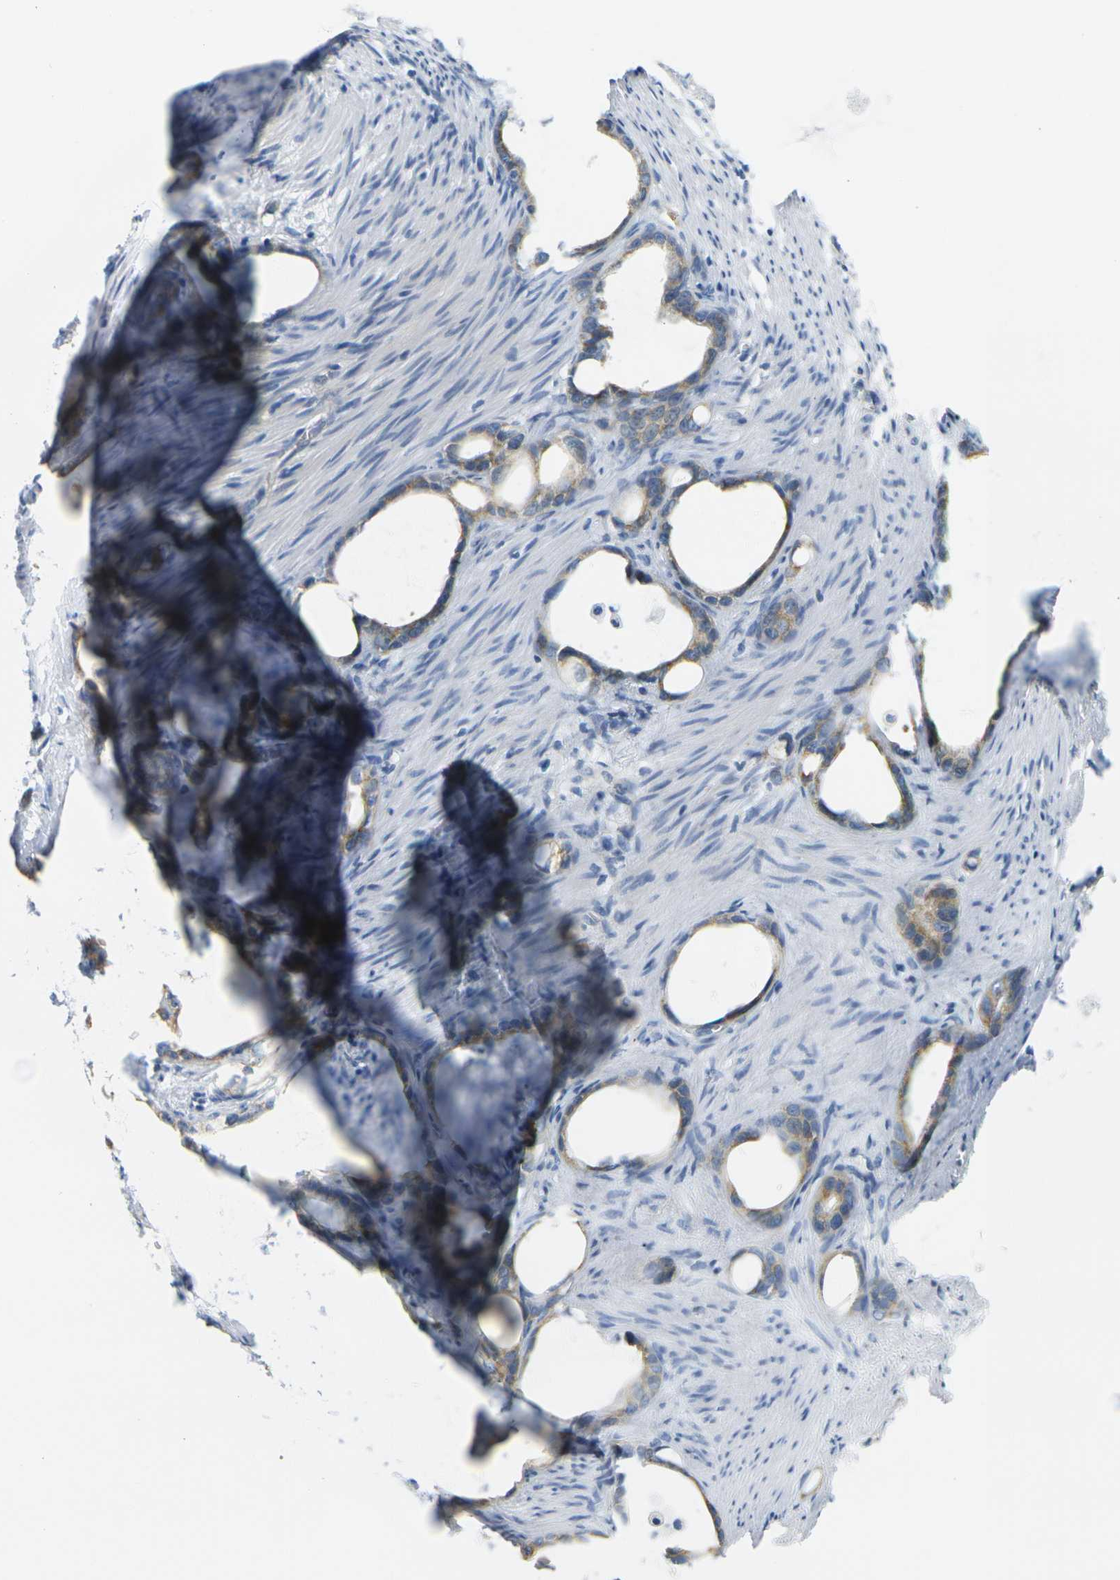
{"staining": {"intensity": "weak", "quantity": ">75%", "location": "cytoplasmic/membranous"}, "tissue": "stomach cancer", "cell_type": "Tumor cells", "image_type": "cancer", "snomed": [{"axis": "morphology", "description": "Adenocarcinoma, NOS"}, {"axis": "topography", "description": "Stomach"}], "caption": "High-magnification brightfield microscopy of stomach cancer stained with DAB (brown) and counterstained with hematoxylin (blue). tumor cells exhibit weak cytoplasmic/membranous positivity is seen in approximately>75% of cells.", "gene": "PARD6B", "patient": {"sex": "female", "age": 75}}